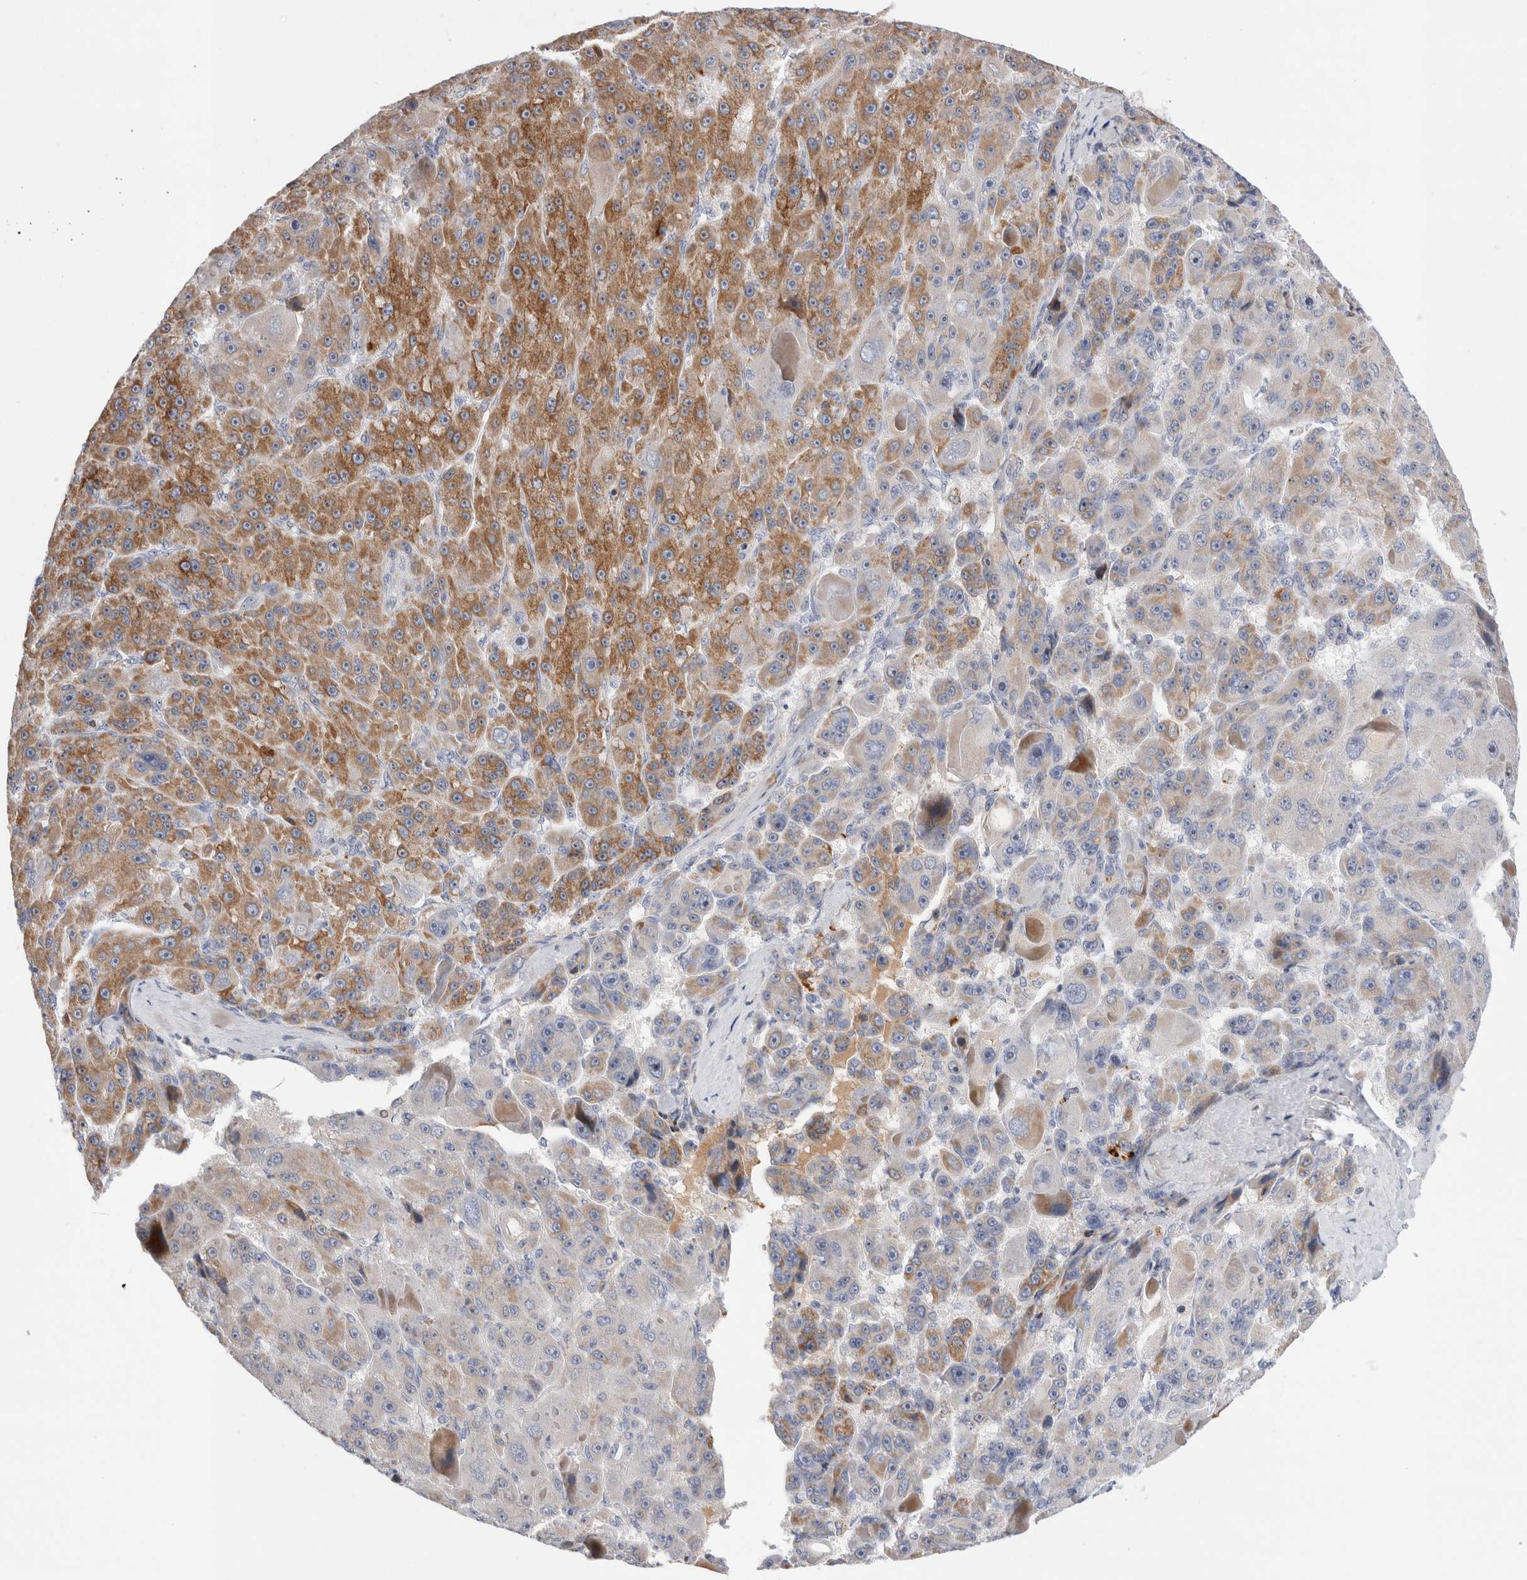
{"staining": {"intensity": "moderate", "quantity": "25%-75%", "location": "cytoplasmic/membranous"}, "tissue": "liver cancer", "cell_type": "Tumor cells", "image_type": "cancer", "snomed": [{"axis": "morphology", "description": "Carcinoma, Hepatocellular, NOS"}, {"axis": "topography", "description": "Liver"}], "caption": "A histopathology image of human liver cancer stained for a protein displays moderate cytoplasmic/membranous brown staining in tumor cells.", "gene": "ECHDC2", "patient": {"sex": "male", "age": 76}}